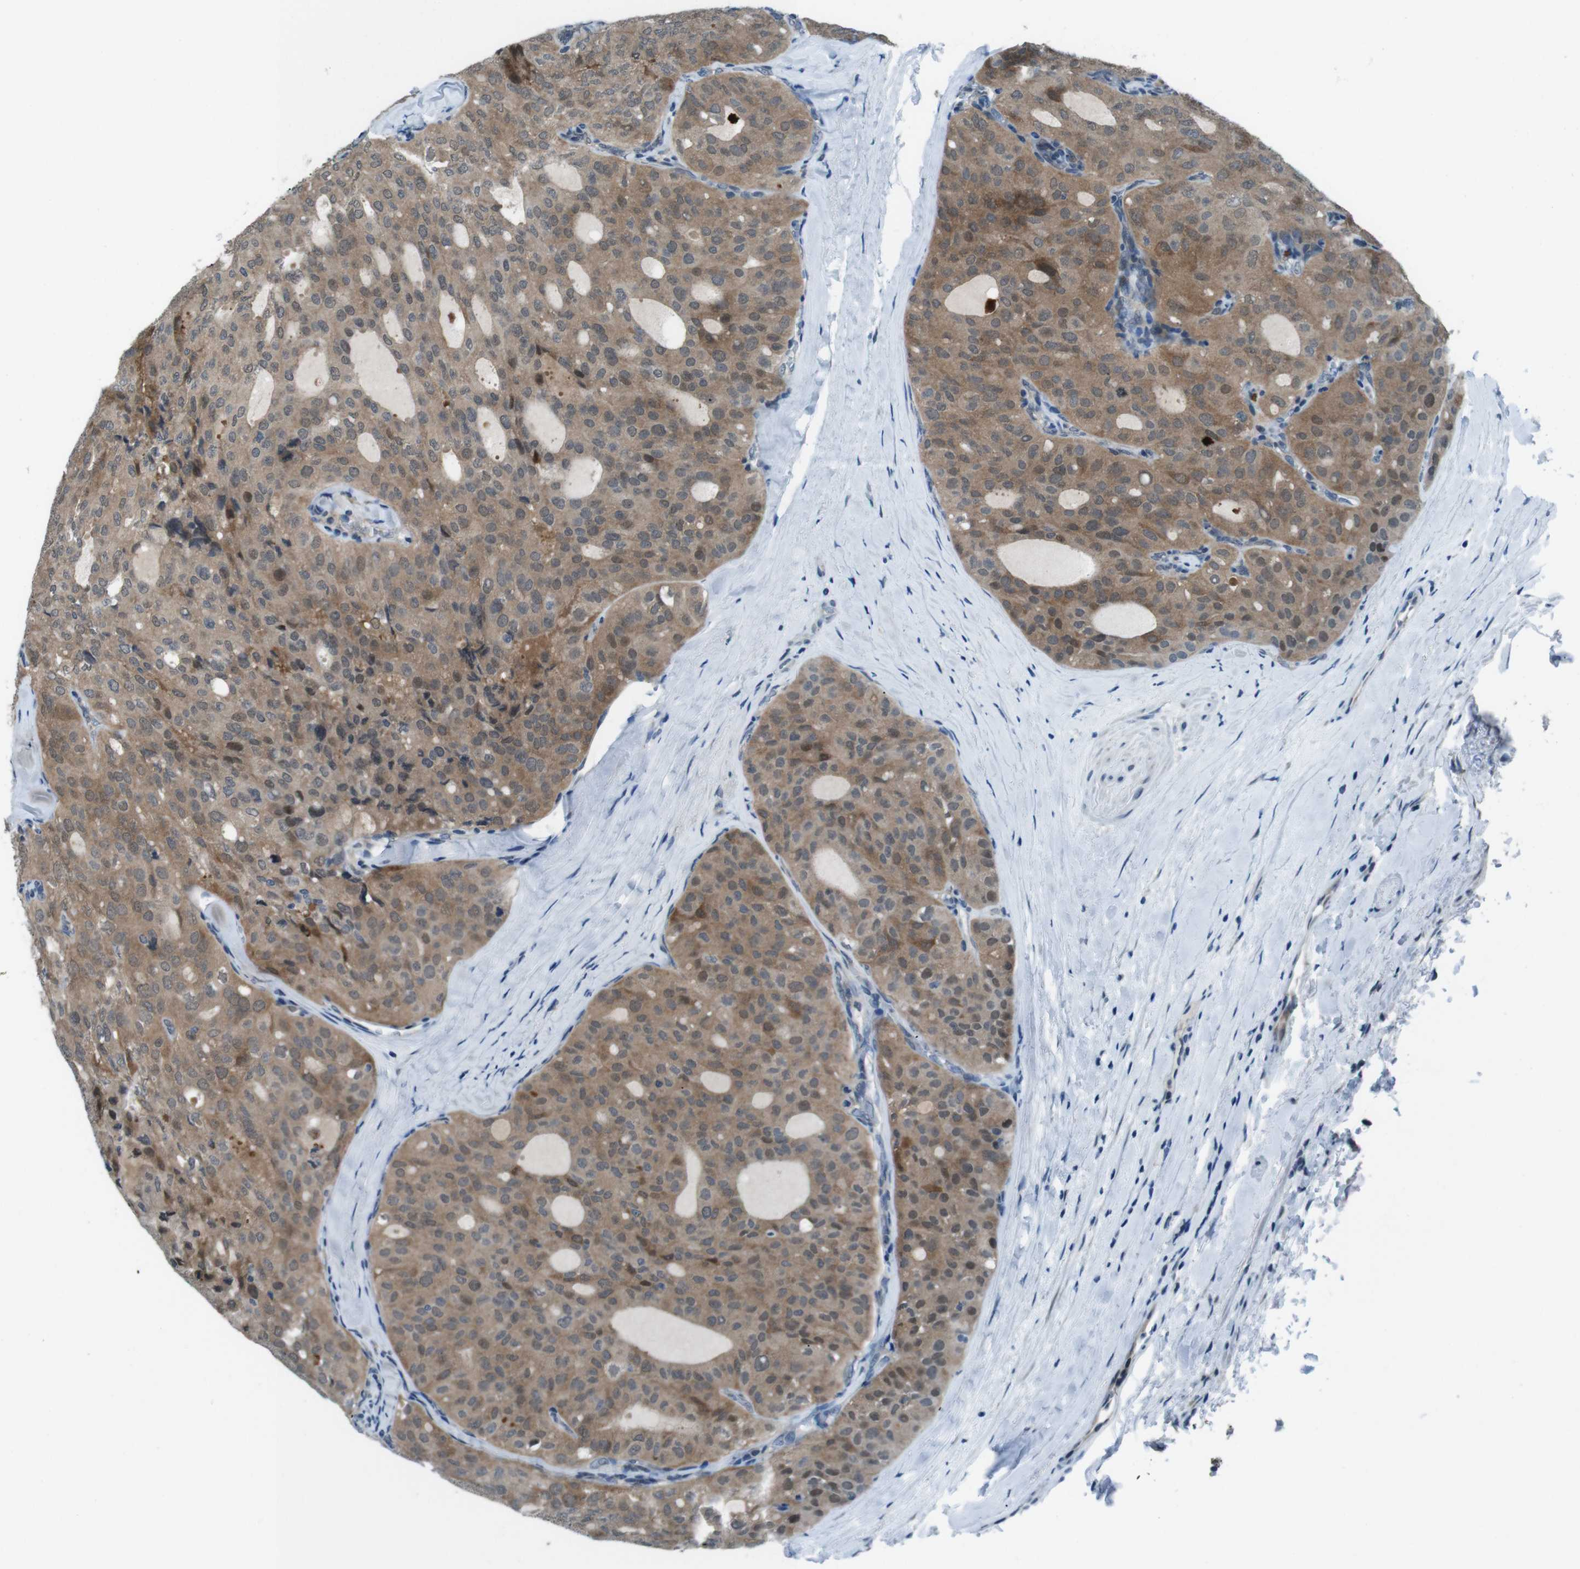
{"staining": {"intensity": "moderate", "quantity": ">75%", "location": "cytoplasmic/membranous"}, "tissue": "thyroid cancer", "cell_type": "Tumor cells", "image_type": "cancer", "snomed": [{"axis": "morphology", "description": "Follicular adenoma carcinoma, NOS"}, {"axis": "topography", "description": "Thyroid gland"}], "caption": "Follicular adenoma carcinoma (thyroid) stained with a brown dye demonstrates moderate cytoplasmic/membranous positive positivity in approximately >75% of tumor cells.", "gene": "LRP5", "patient": {"sex": "male", "age": 75}}